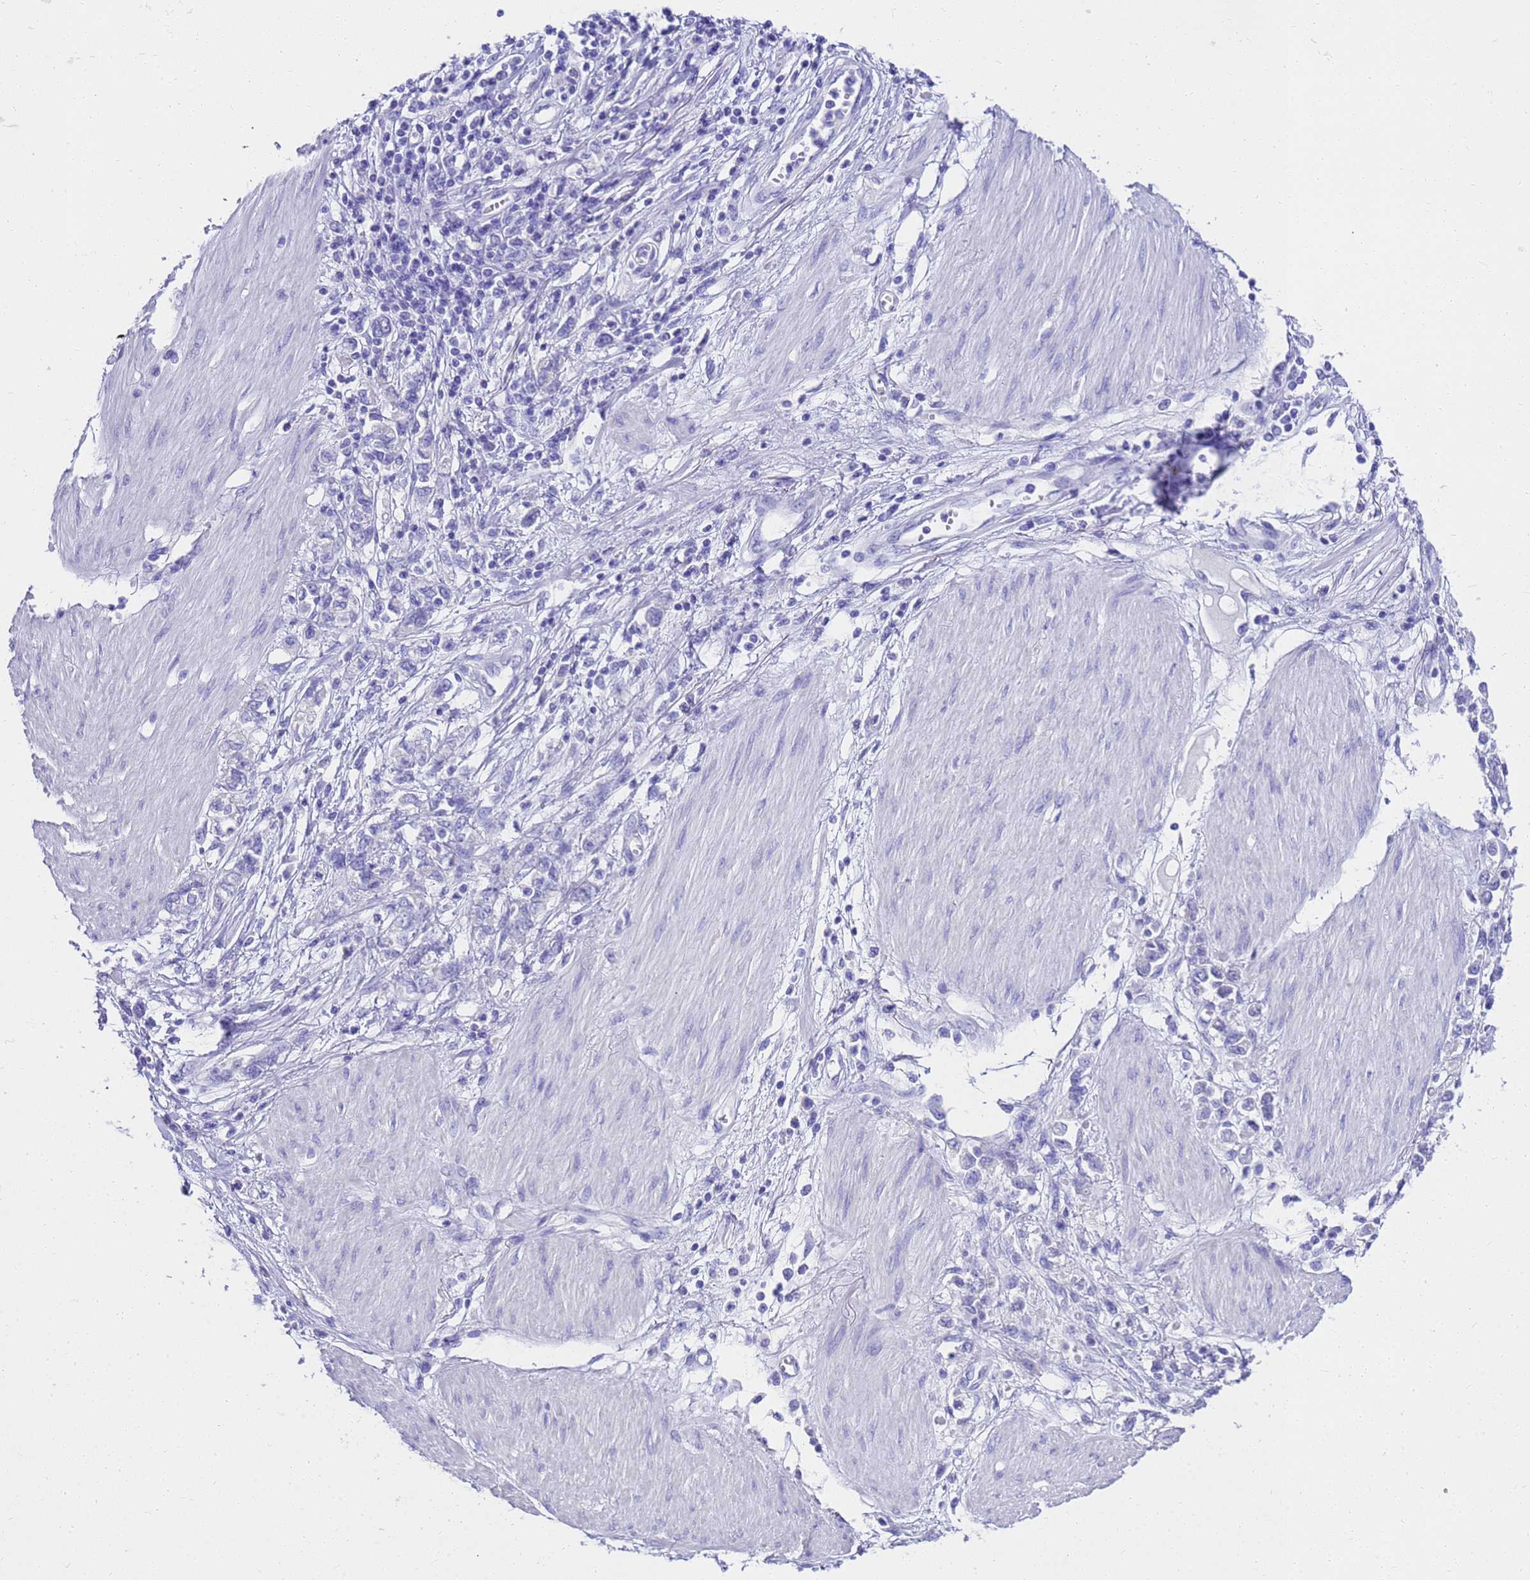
{"staining": {"intensity": "negative", "quantity": "none", "location": "none"}, "tissue": "stomach cancer", "cell_type": "Tumor cells", "image_type": "cancer", "snomed": [{"axis": "morphology", "description": "Adenocarcinoma, NOS"}, {"axis": "topography", "description": "Stomach"}], "caption": "Protein analysis of stomach cancer exhibits no significant positivity in tumor cells. (Stains: DAB (3,3'-diaminobenzidine) IHC with hematoxylin counter stain, Microscopy: brightfield microscopy at high magnification).", "gene": "MS4A13", "patient": {"sex": "female", "age": 76}}